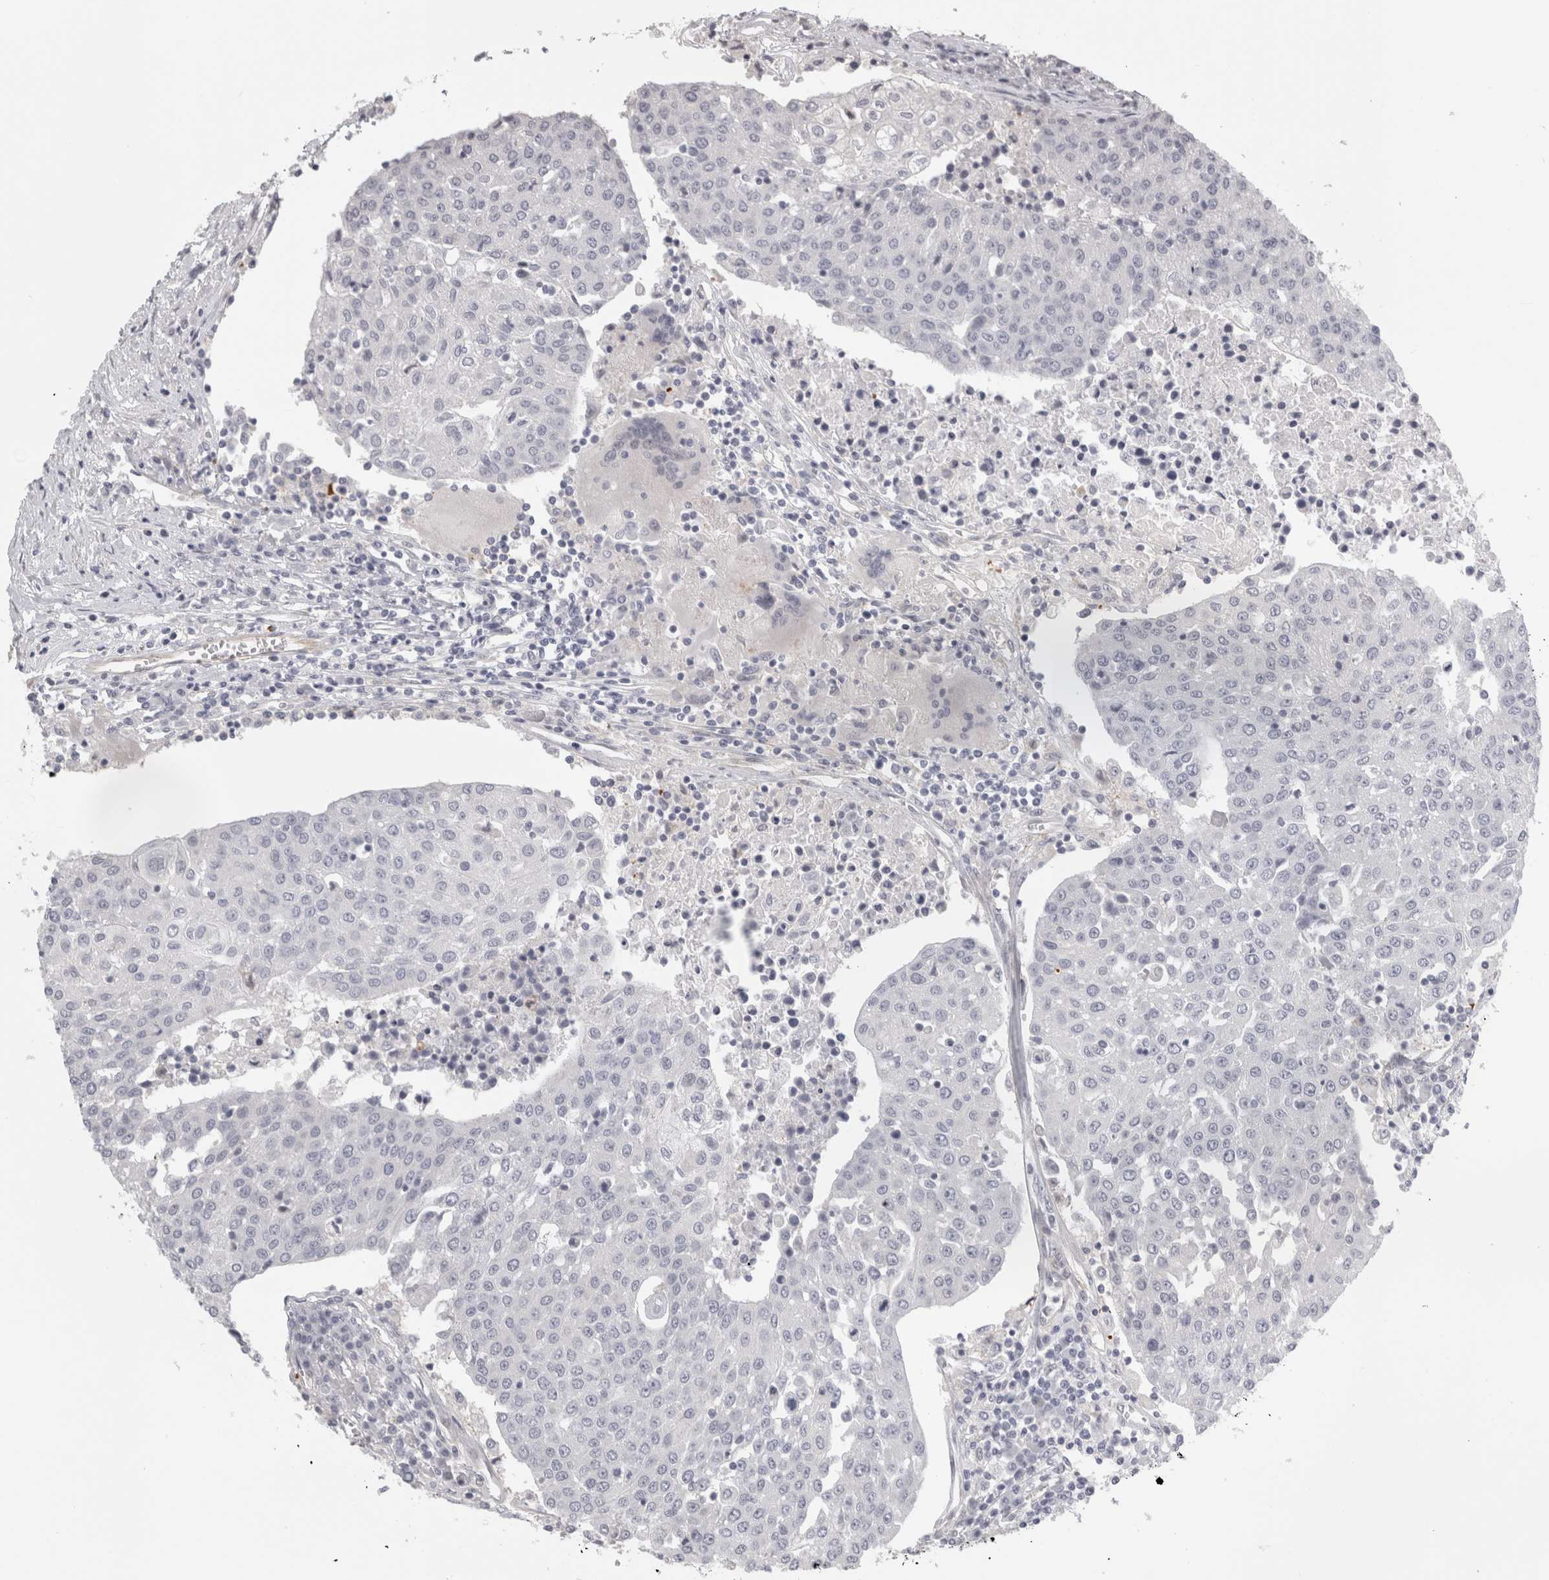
{"staining": {"intensity": "negative", "quantity": "none", "location": "none"}, "tissue": "urothelial cancer", "cell_type": "Tumor cells", "image_type": "cancer", "snomed": [{"axis": "morphology", "description": "Urothelial carcinoma, High grade"}, {"axis": "topography", "description": "Urinary bladder"}], "caption": "A micrograph of human high-grade urothelial carcinoma is negative for staining in tumor cells.", "gene": "FBLIM1", "patient": {"sex": "female", "age": 85}}